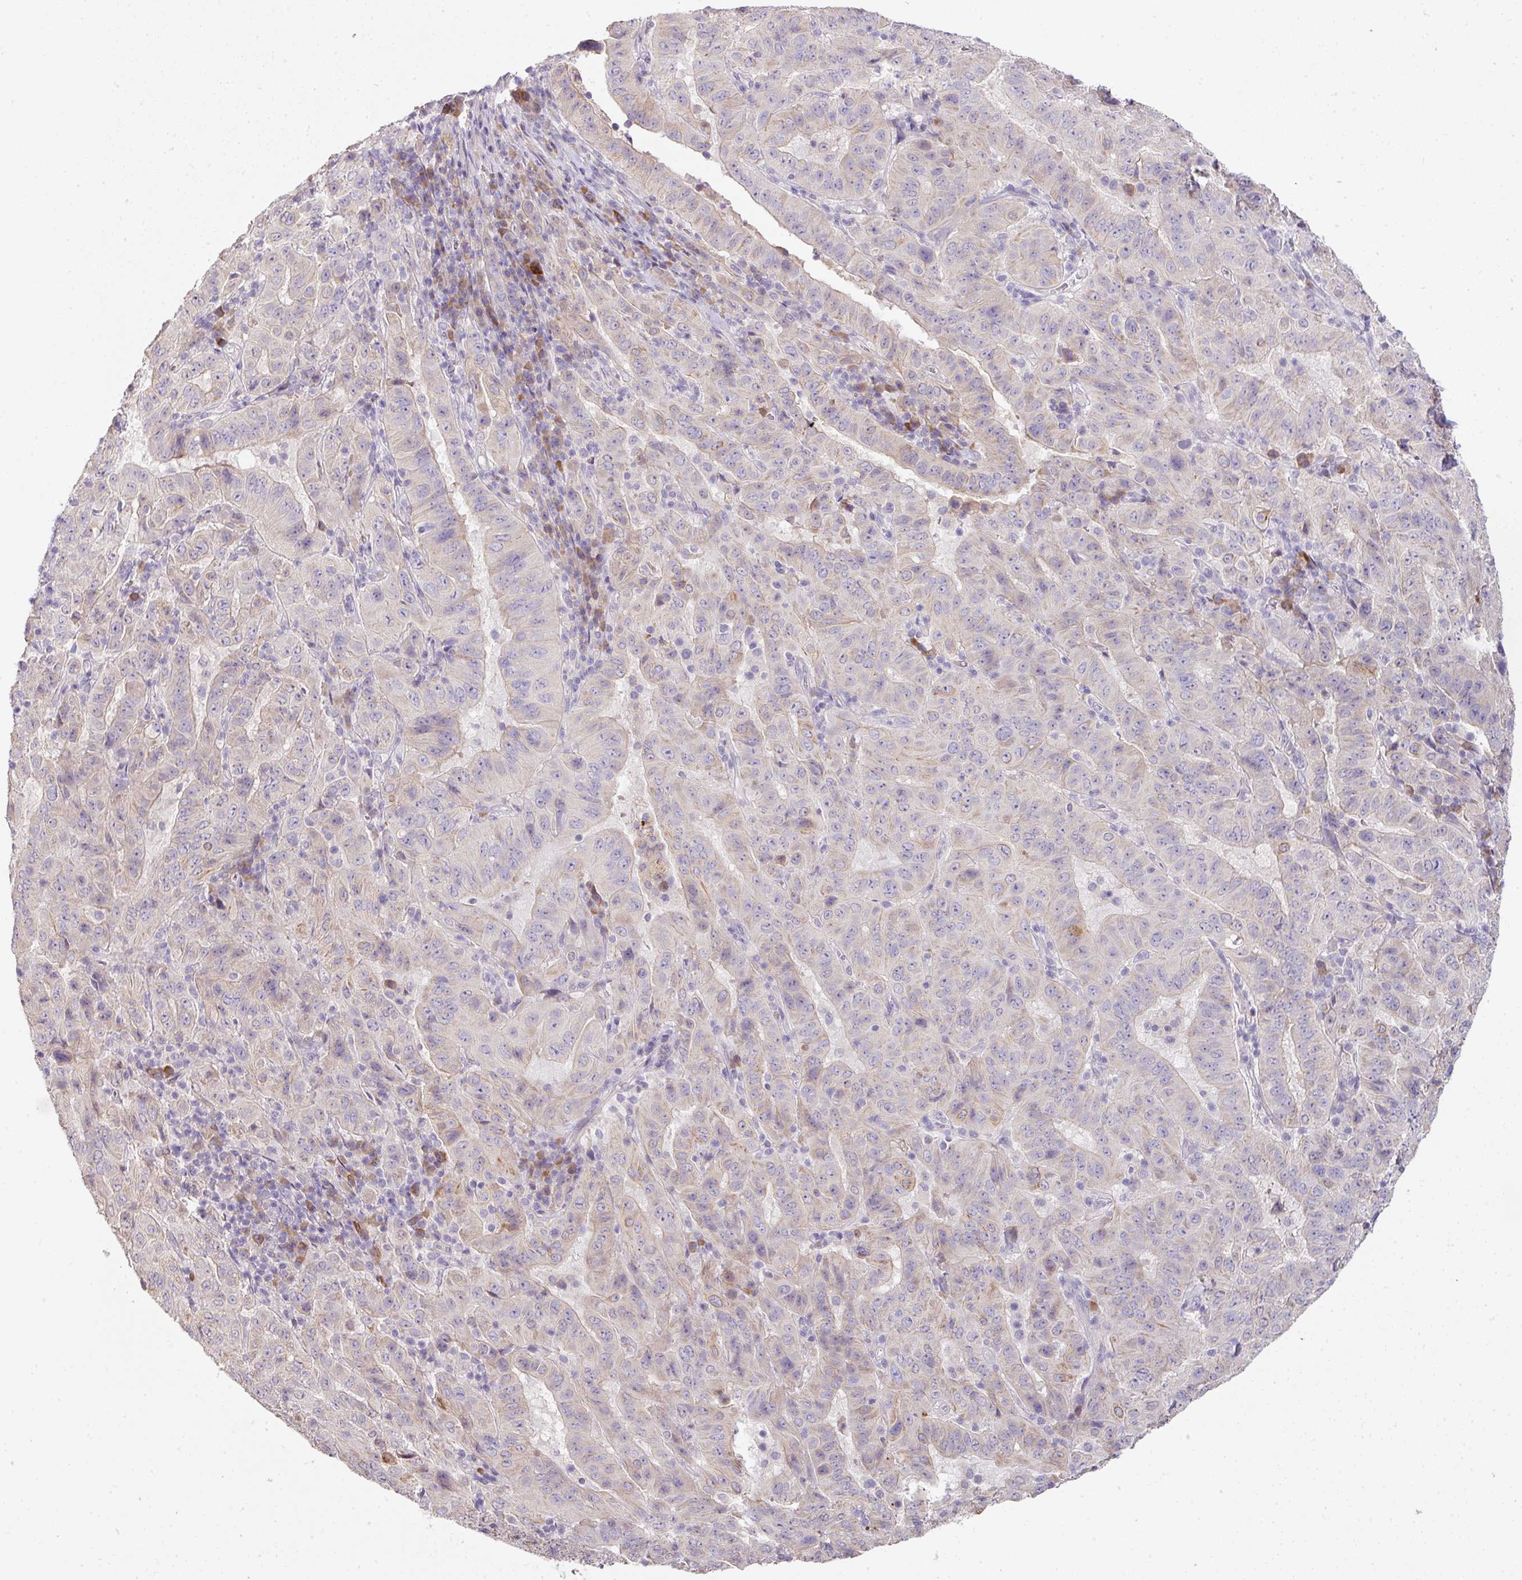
{"staining": {"intensity": "weak", "quantity": "<25%", "location": "cytoplasmic/membranous"}, "tissue": "pancreatic cancer", "cell_type": "Tumor cells", "image_type": "cancer", "snomed": [{"axis": "morphology", "description": "Adenocarcinoma, NOS"}, {"axis": "topography", "description": "Pancreas"}], "caption": "A histopathology image of human pancreatic adenocarcinoma is negative for staining in tumor cells. (Stains: DAB (3,3'-diaminobenzidine) immunohistochemistry with hematoxylin counter stain, Microscopy: brightfield microscopy at high magnification).", "gene": "ZNF266", "patient": {"sex": "male", "age": 63}}